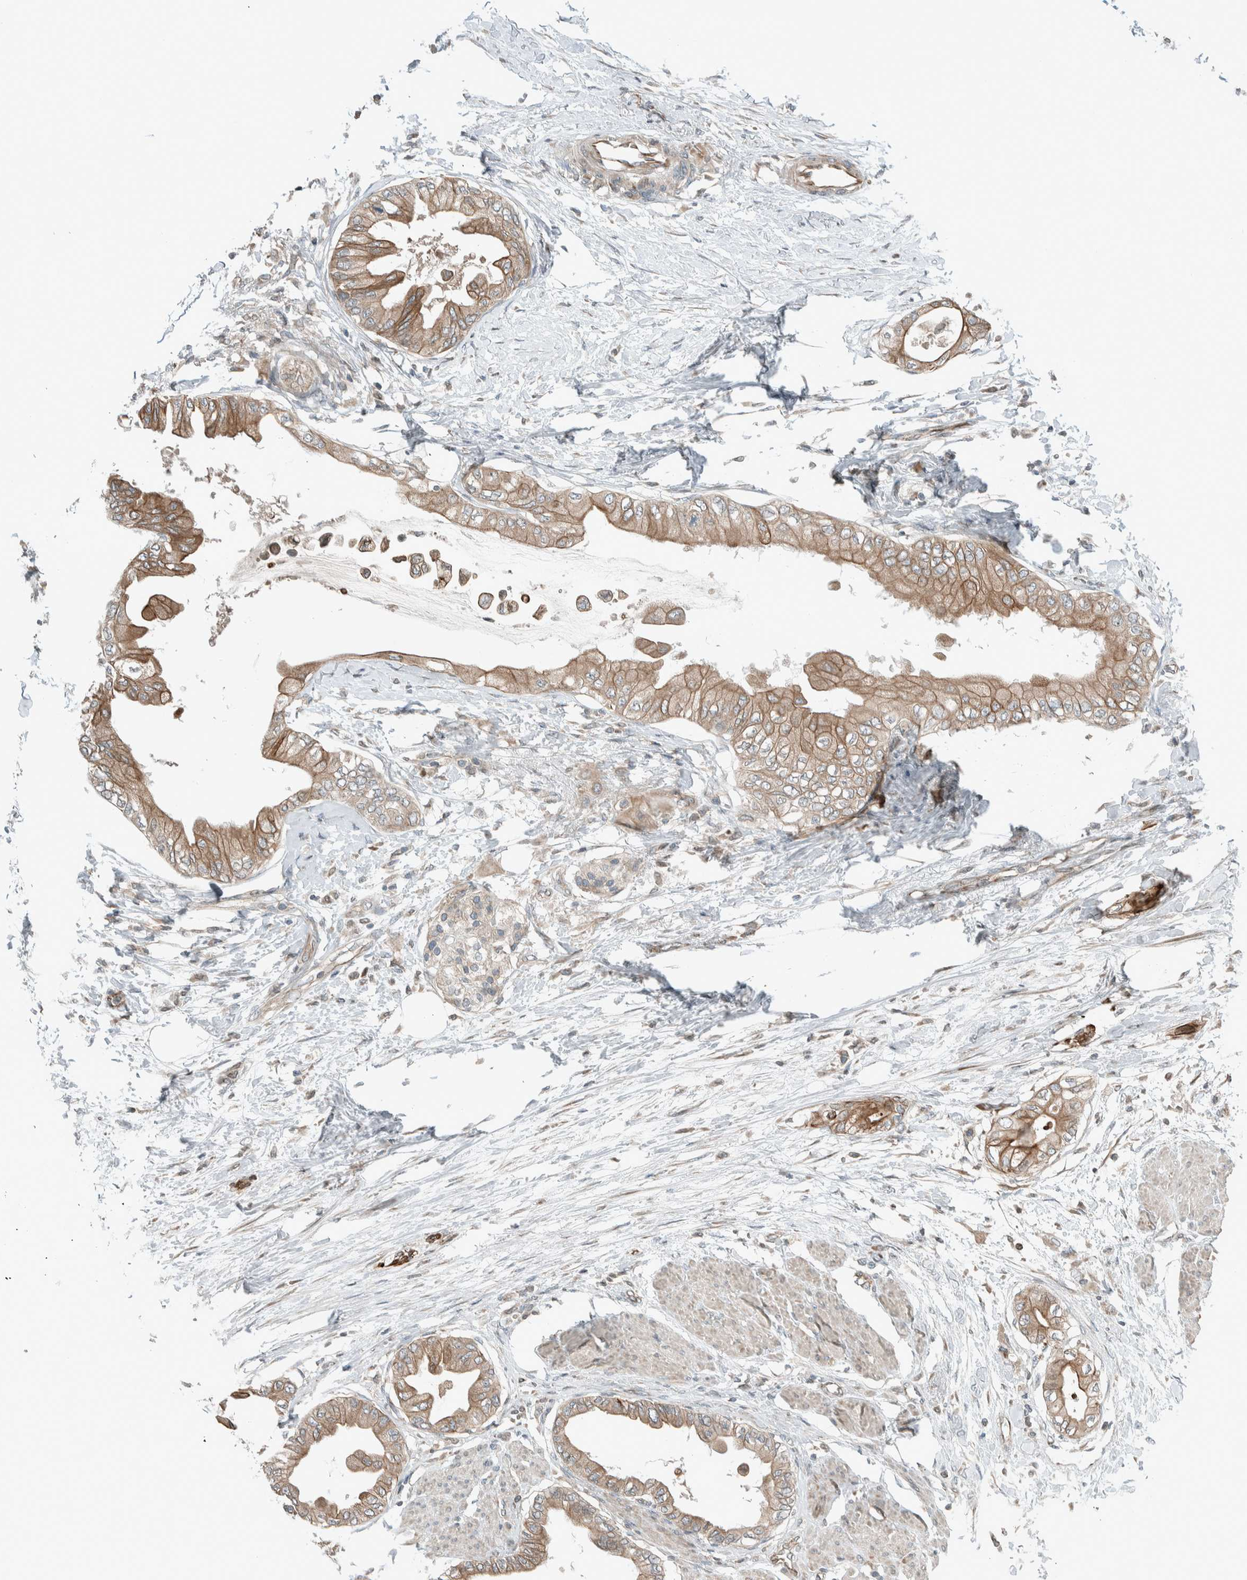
{"staining": {"intensity": "moderate", "quantity": ">75%", "location": "cytoplasmic/membranous"}, "tissue": "pancreatic cancer", "cell_type": "Tumor cells", "image_type": "cancer", "snomed": [{"axis": "morphology", "description": "Normal tissue, NOS"}, {"axis": "morphology", "description": "Adenocarcinoma, NOS"}, {"axis": "topography", "description": "Pancreas"}, {"axis": "topography", "description": "Duodenum"}], "caption": "Moderate cytoplasmic/membranous positivity for a protein is present in approximately >75% of tumor cells of adenocarcinoma (pancreatic) using IHC.", "gene": "SEL1L", "patient": {"sex": "female", "age": 60}}